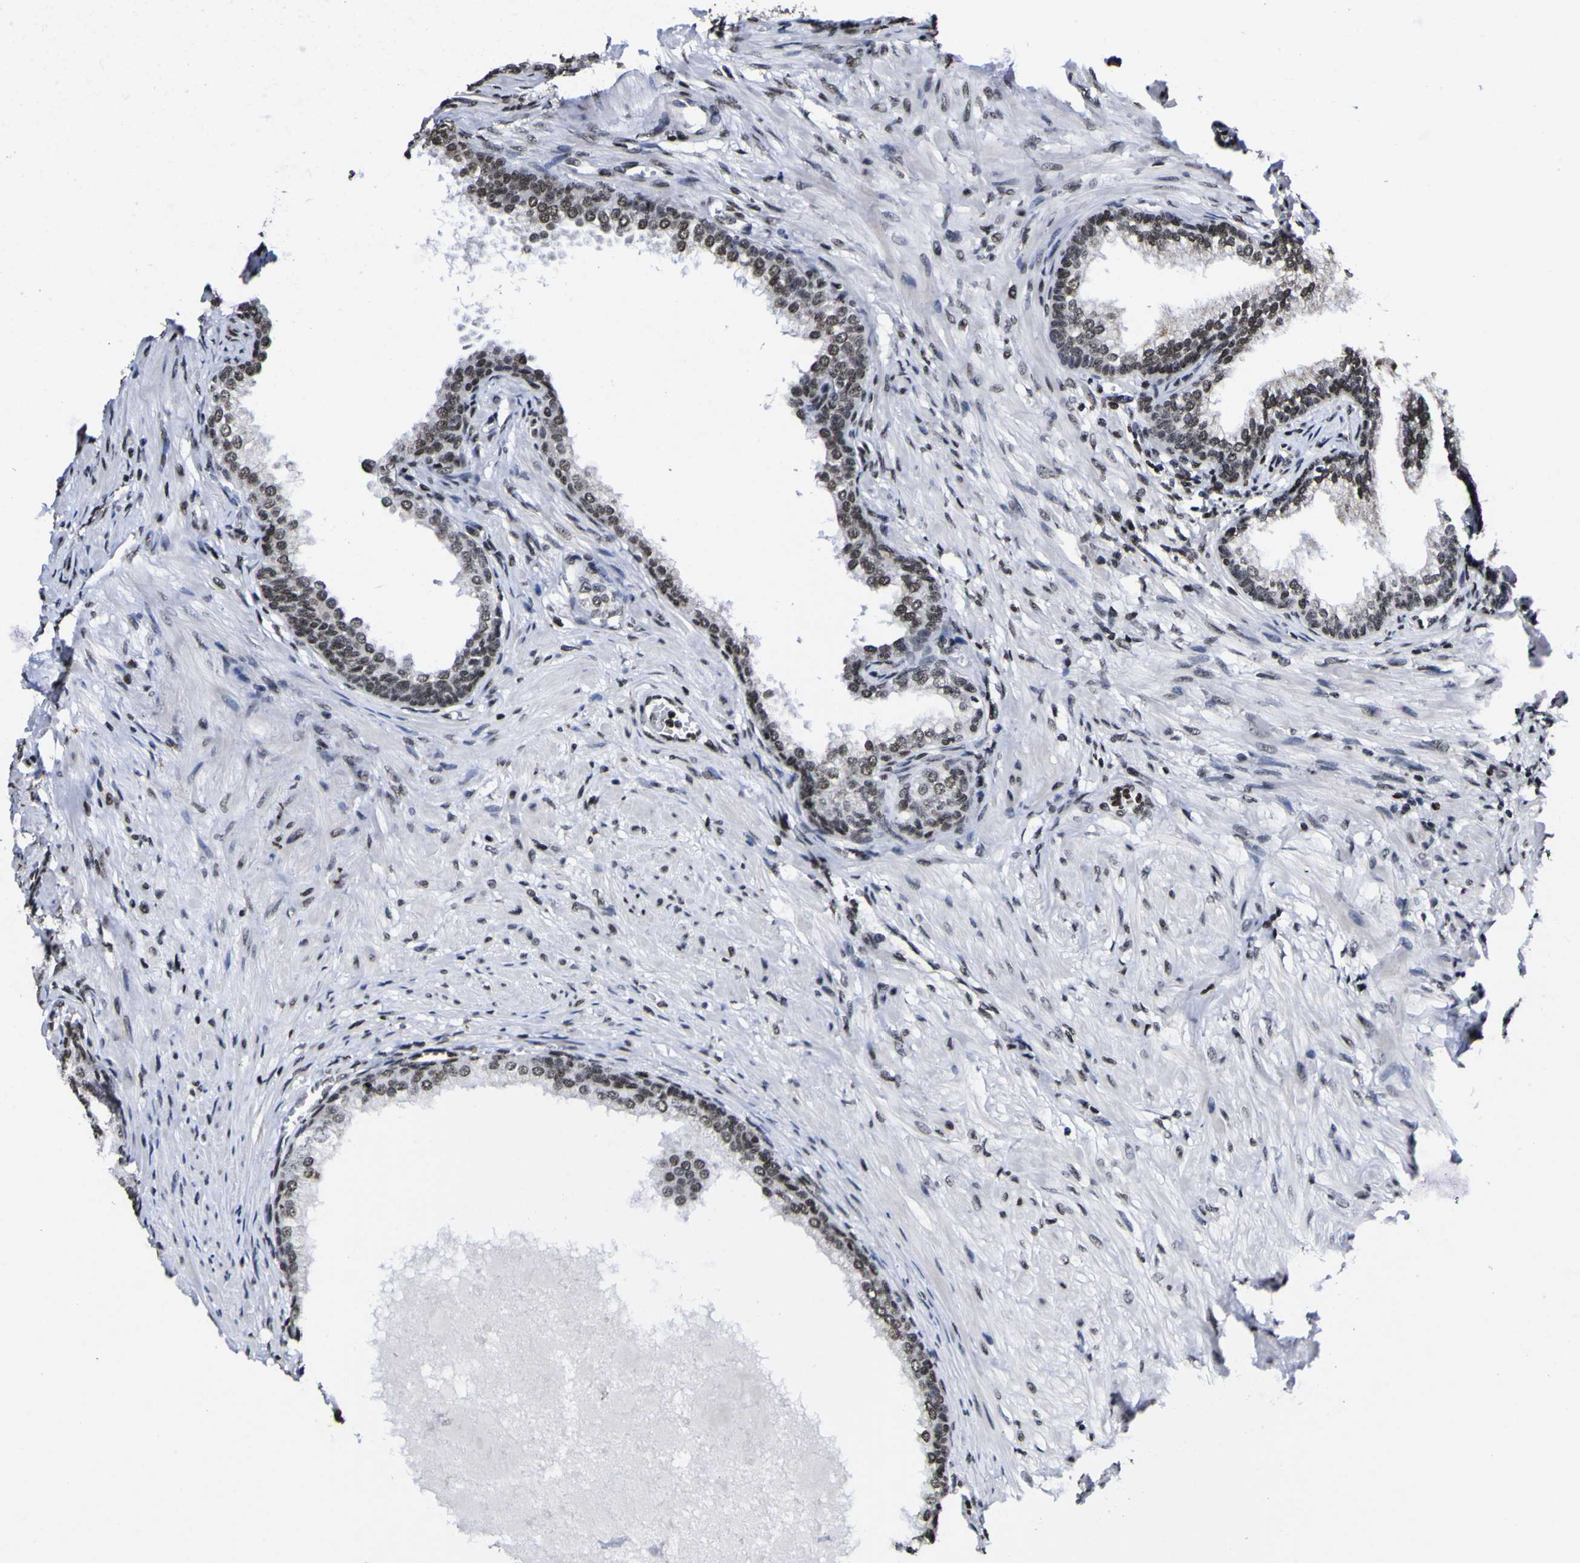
{"staining": {"intensity": "moderate", "quantity": ">75%", "location": "nuclear"}, "tissue": "prostate", "cell_type": "Glandular cells", "image_type": "normal", "snomed": [{"axis": "morphology", "description": "Normal tissue, NOS"}, {"axis": "morphology", "description": "Urothelial carcinoma, Low grade"}, {"axis": "topography", "description": "Urinary bladder"}, {"axis": "topography", "description": "Prostate"}], "caption": "Immunohistochemical staining of unremarkable human prostate reveals medium levels of moderate nuclear positivity in approximately >75% of glandular cells.", "gene": "PIAS1", "patient": {"sex": "male", "age": 60}}